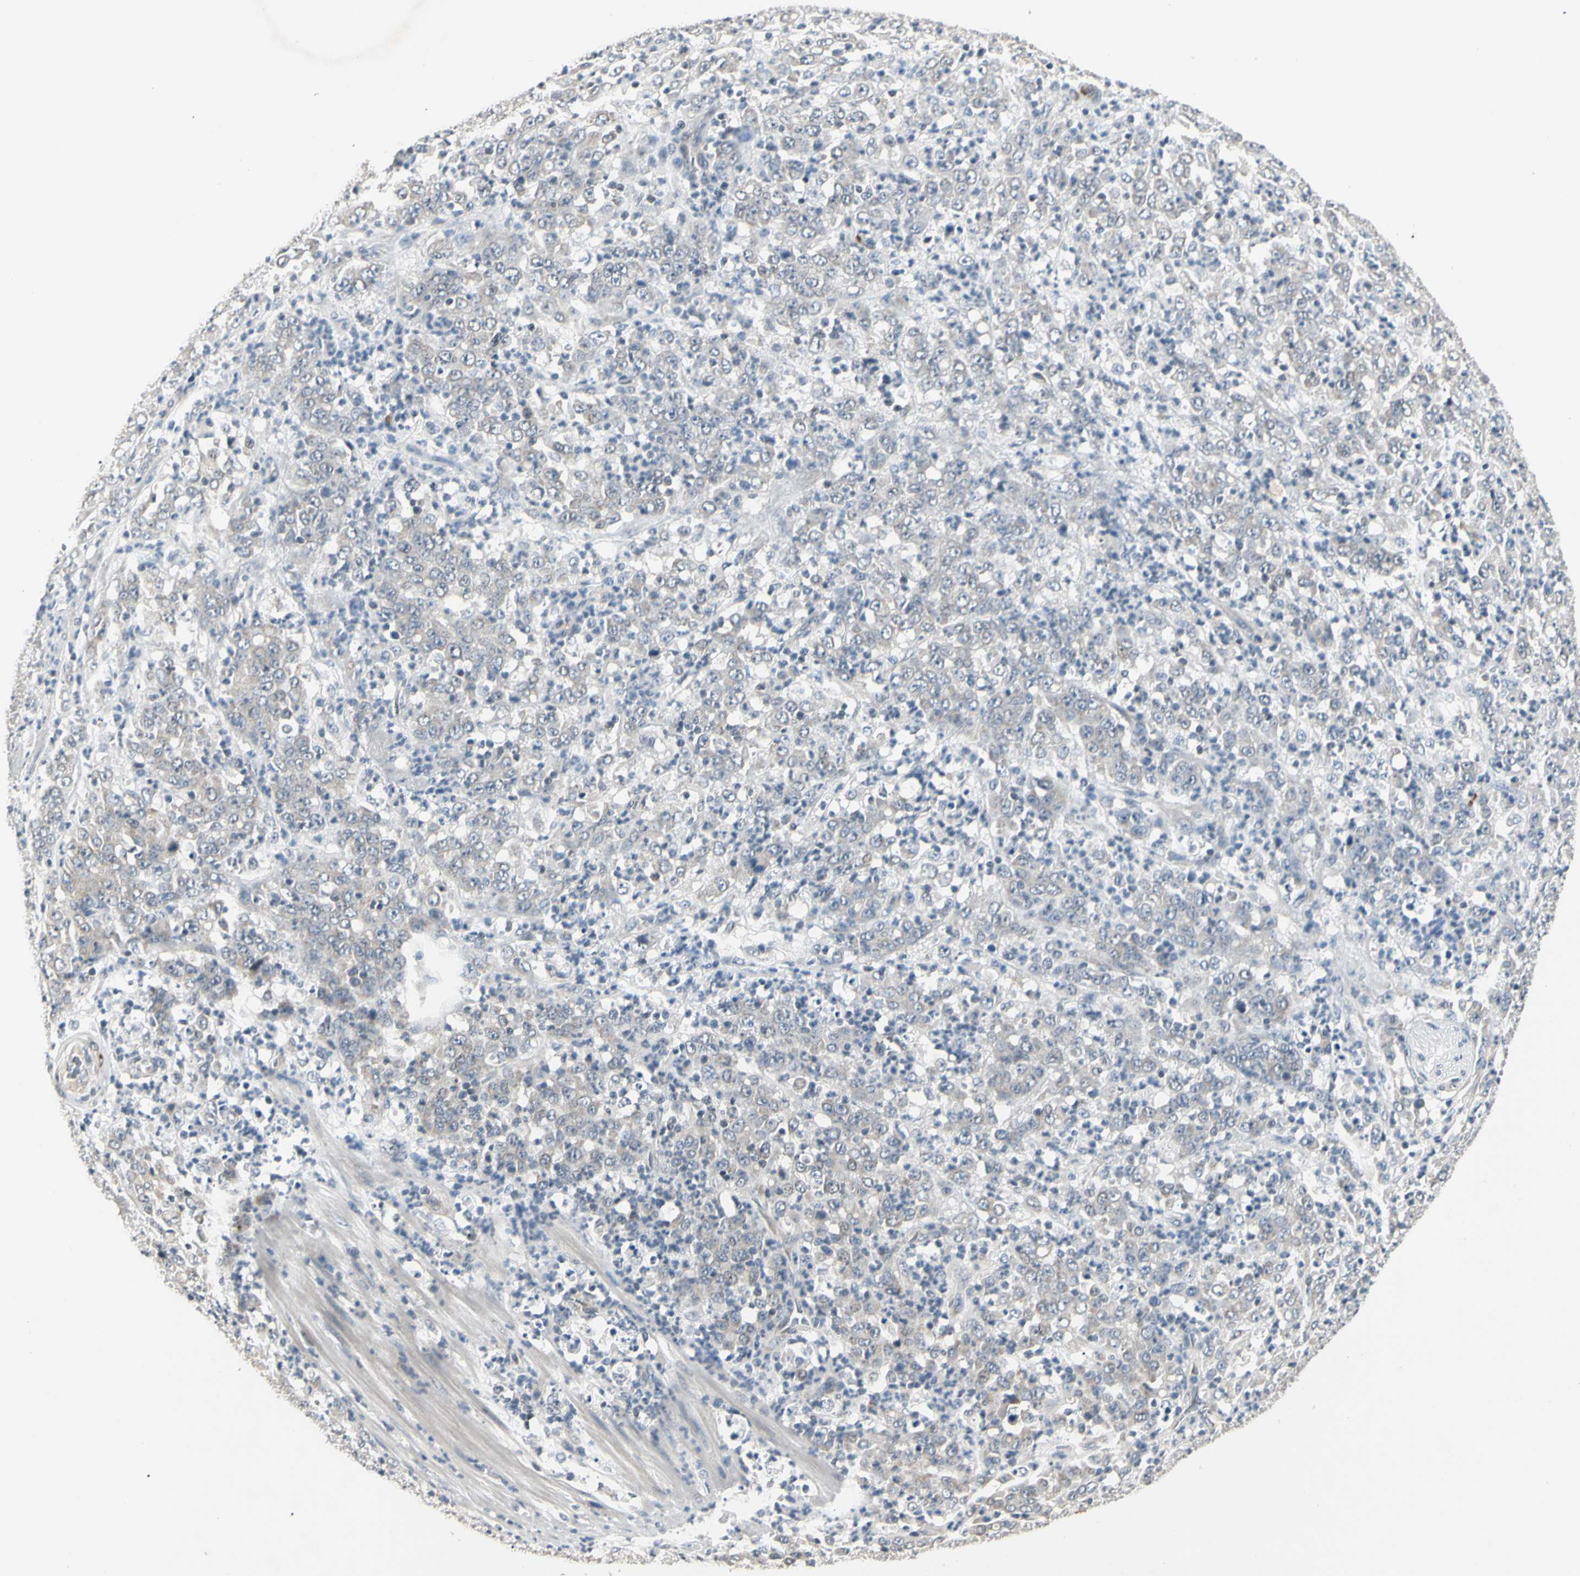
{"staining": {"intensity": "negative", "quantity": "none", "location": "none"}, "tissue": "stomach cancer", "cell_type": "Tumor cells", "image_type": "cancer", "snomed": [{"axis": "morphology", "description": "Adenocarcinoma, NOS"}, {"axis": "topography", "description": "Stomach, lower"}], "caption": "High magnification brightfield microscopy of stomach cancer stained with DAB (3,3'-diaminobenzidine) (brown) and counterstained with hematoxylin (blue): tumor cells show no significant positivity. (DAB (3,3'-diaminobenzidine) IHC, high magnification).", "gene": "GREM1", "patient": {"sex": "female", "age": 71}}